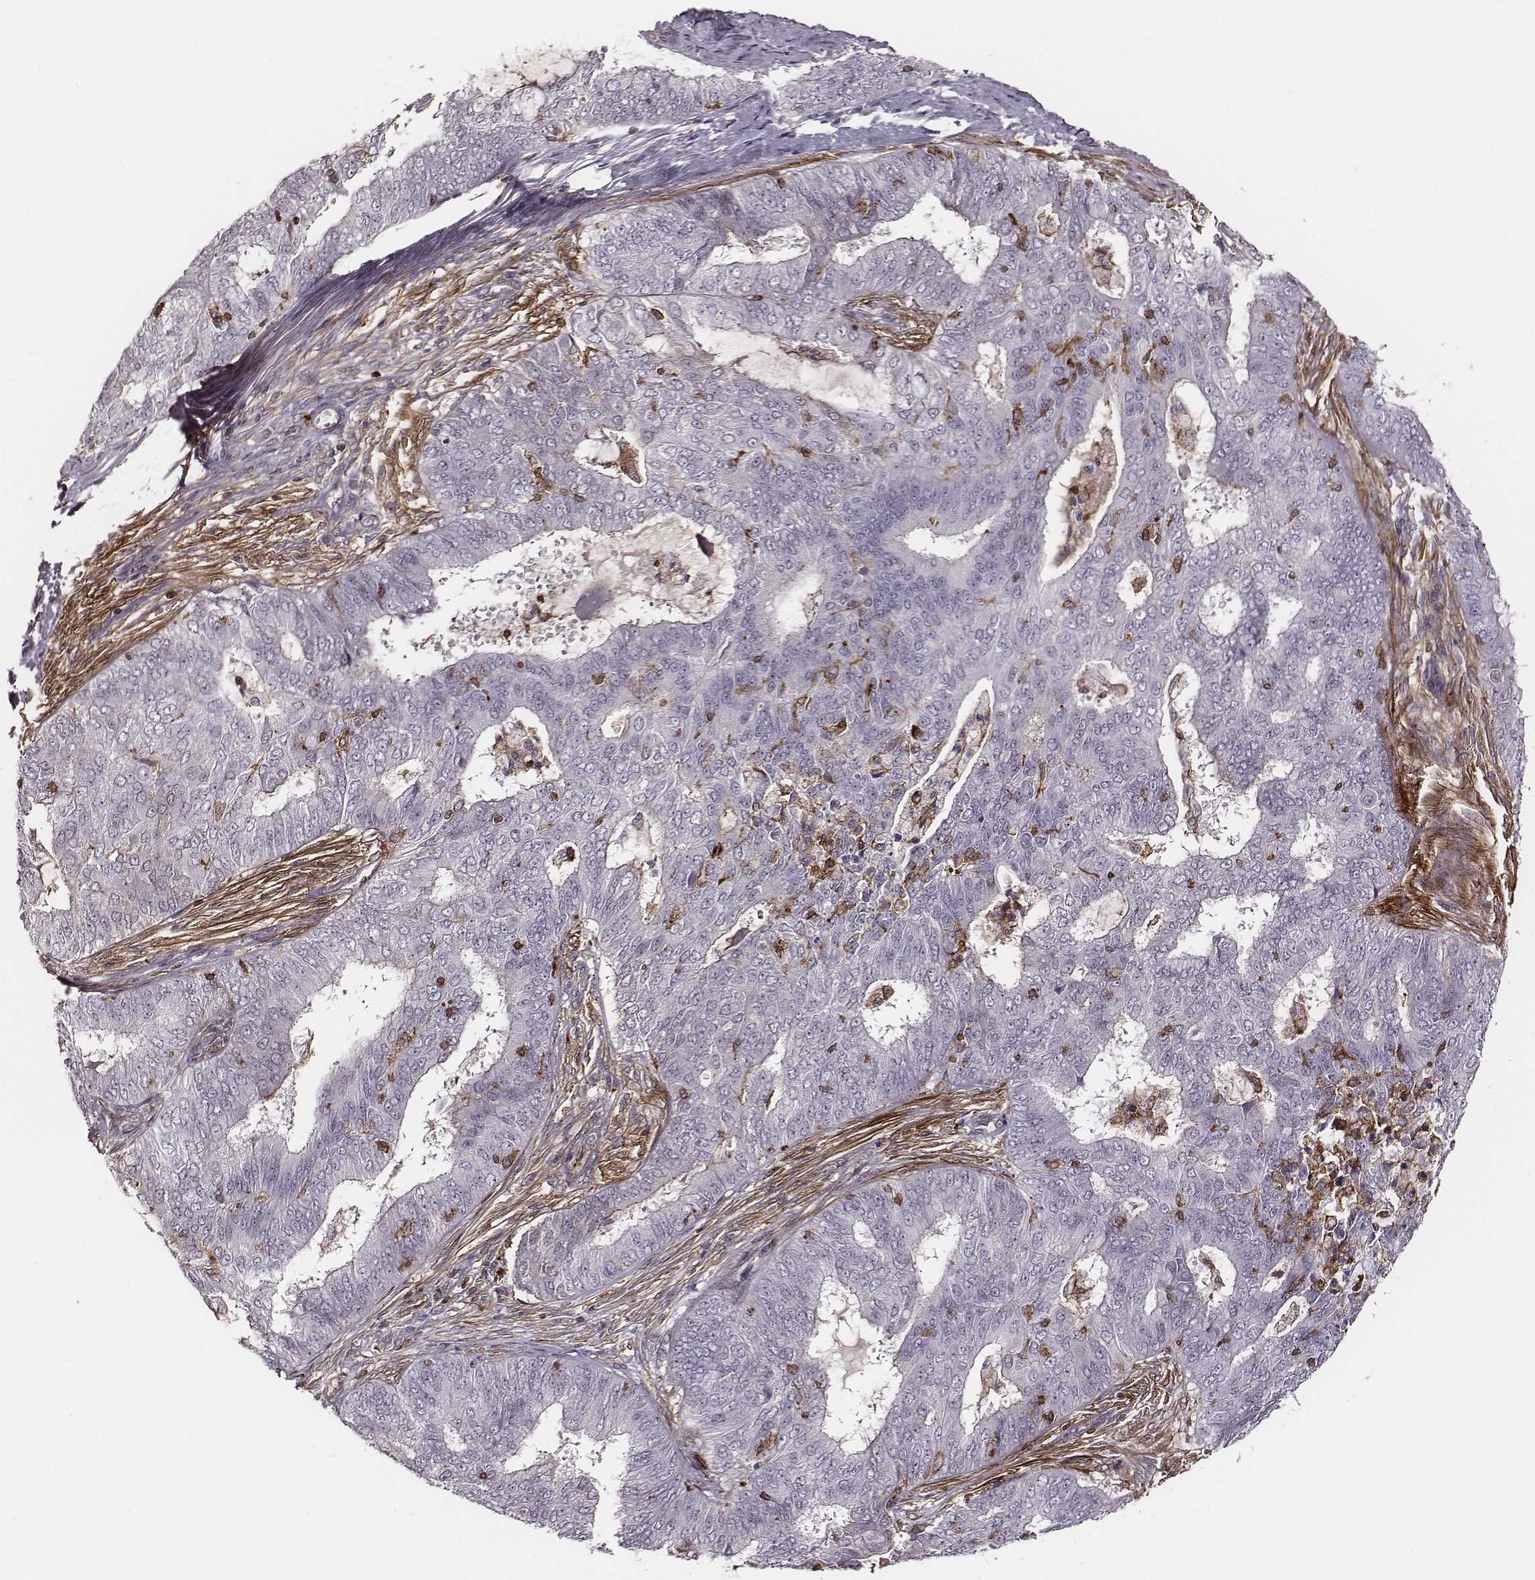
{"staining": {"intensity": "negative", "quantity": "none", "location": "none"}, "tissue": "endometrial cancer", "cell_type": "Tumor cells", "image_type": "cancer", "snomed": [{"axis": "morphology", "description": "Adenocarcinoma, NOS"}, {"axis": "topography", "description": "Endometrium"}], "caption": "IHC histopathology image of human endometrial cancer stained for a protein (brown), which reveals no expression in tumor cells. The staining is performed using DAB (3,3'-diaminobenzidine) brown chromogen with nuclei counter-stained in using hematoxylin.", "gene": "ZYX", "patient": {"sex": "female", "age": 62}}